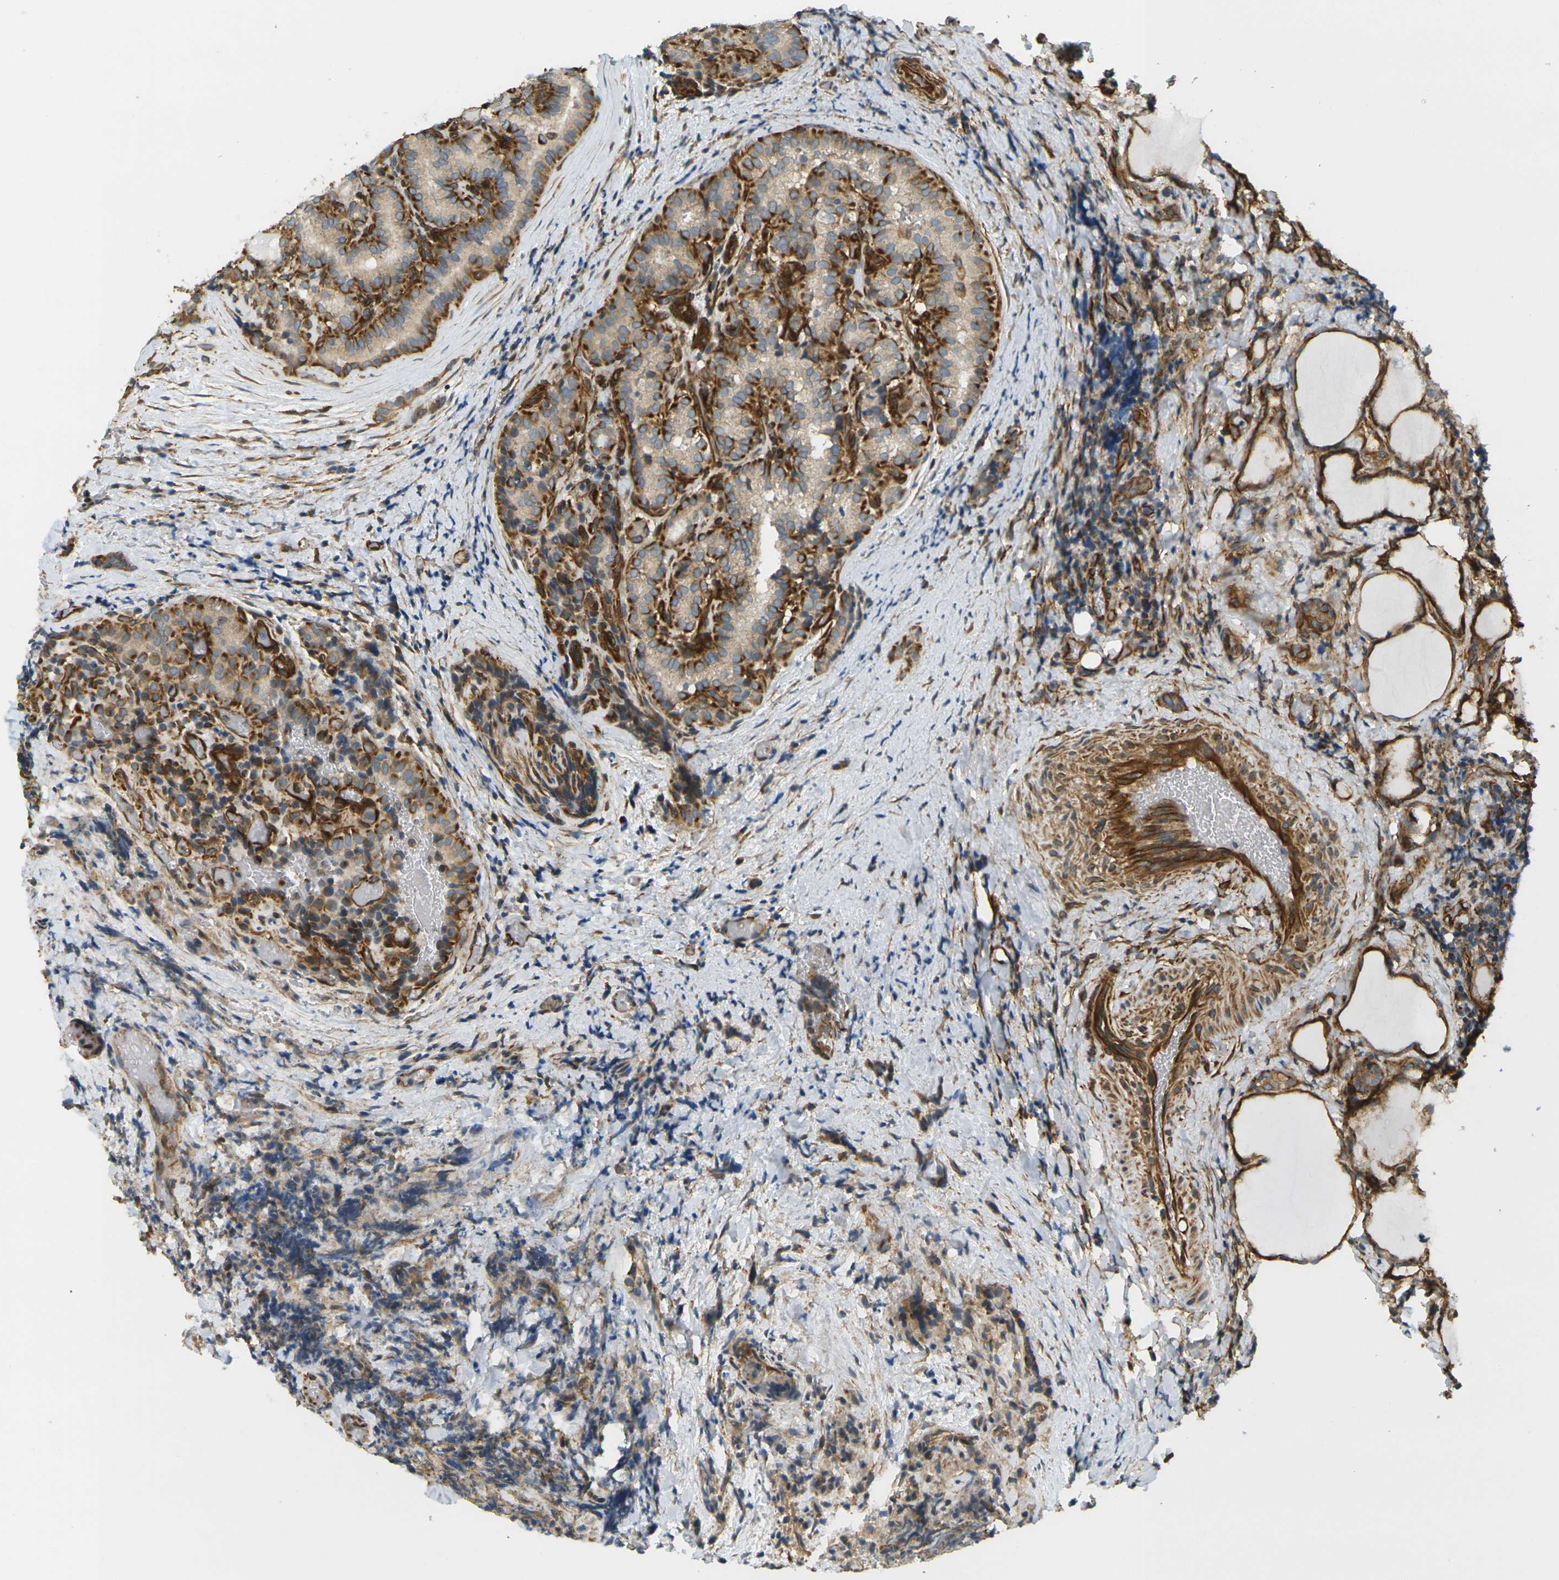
{"staining": {"intensity": "strong", "quantity": ">75%", "location": "cytoplasmic/membranous"}, "tissue": "thyroid cancer", "cell_type": "Tumor cells", "image_type": "cancer", "snomed": [{"axis": "morphology", "description": "Normal tissue, NOS"}, {"axis": "morphology", "description": "Papillary adenocarcinoma, NOS"}, {"axis": "topography", "description": "Thyroid gland"}], "caption": "Protein expression analysis of thyroid papillary adenocarcinoma demonstrates strong cytoplasmic/membranous staining in about >75% of tumor cells.", "gene": "CYTH3", "patient": {"sex": "female", "age": 30}}